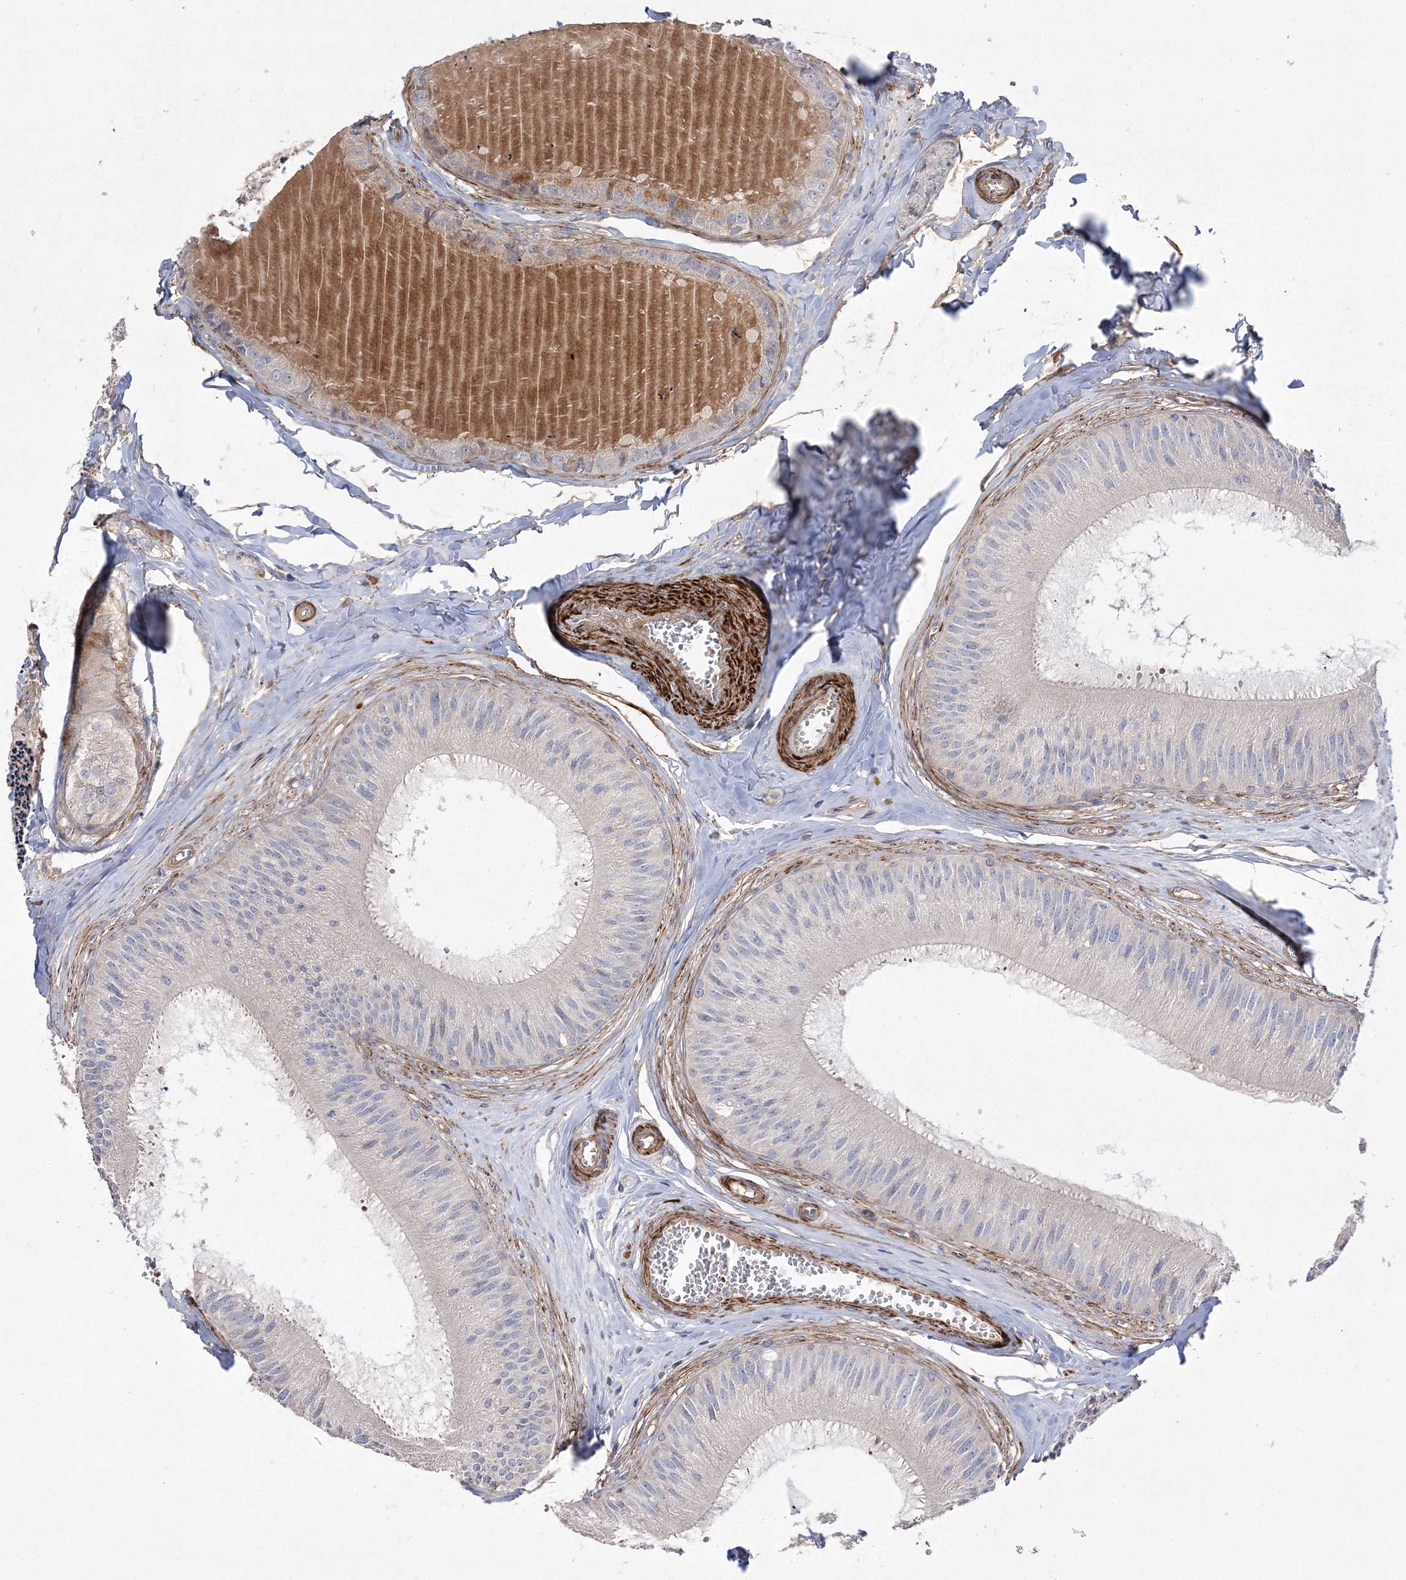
{"staining": {"intensity": "weak", "quantity": "25%-75%", "location": "cytoplasmic/membranous"}, "tissue": "epididymis", "cell_type": "Glandular cells", "image_type": "normal", "snomed": [{"axis": "morphology", "description": "Normal tissue, NOS"}, {"axis": "topography", "description": "Epididymis"}], "caption": "The image demonstrates immunohistochemical staining of normal epididymis. There is weak cytoplasmic/membranous staining is identified in approximately 25%-75% of glandular cells. The staining was performed using DAB to visualize the protein expression in brown, while the nuclei were stained in blue with hematoxylin (Magnification: 20x).", "gene": "ZSWIM6", "patient": {"sex": "male", "age": 31}}